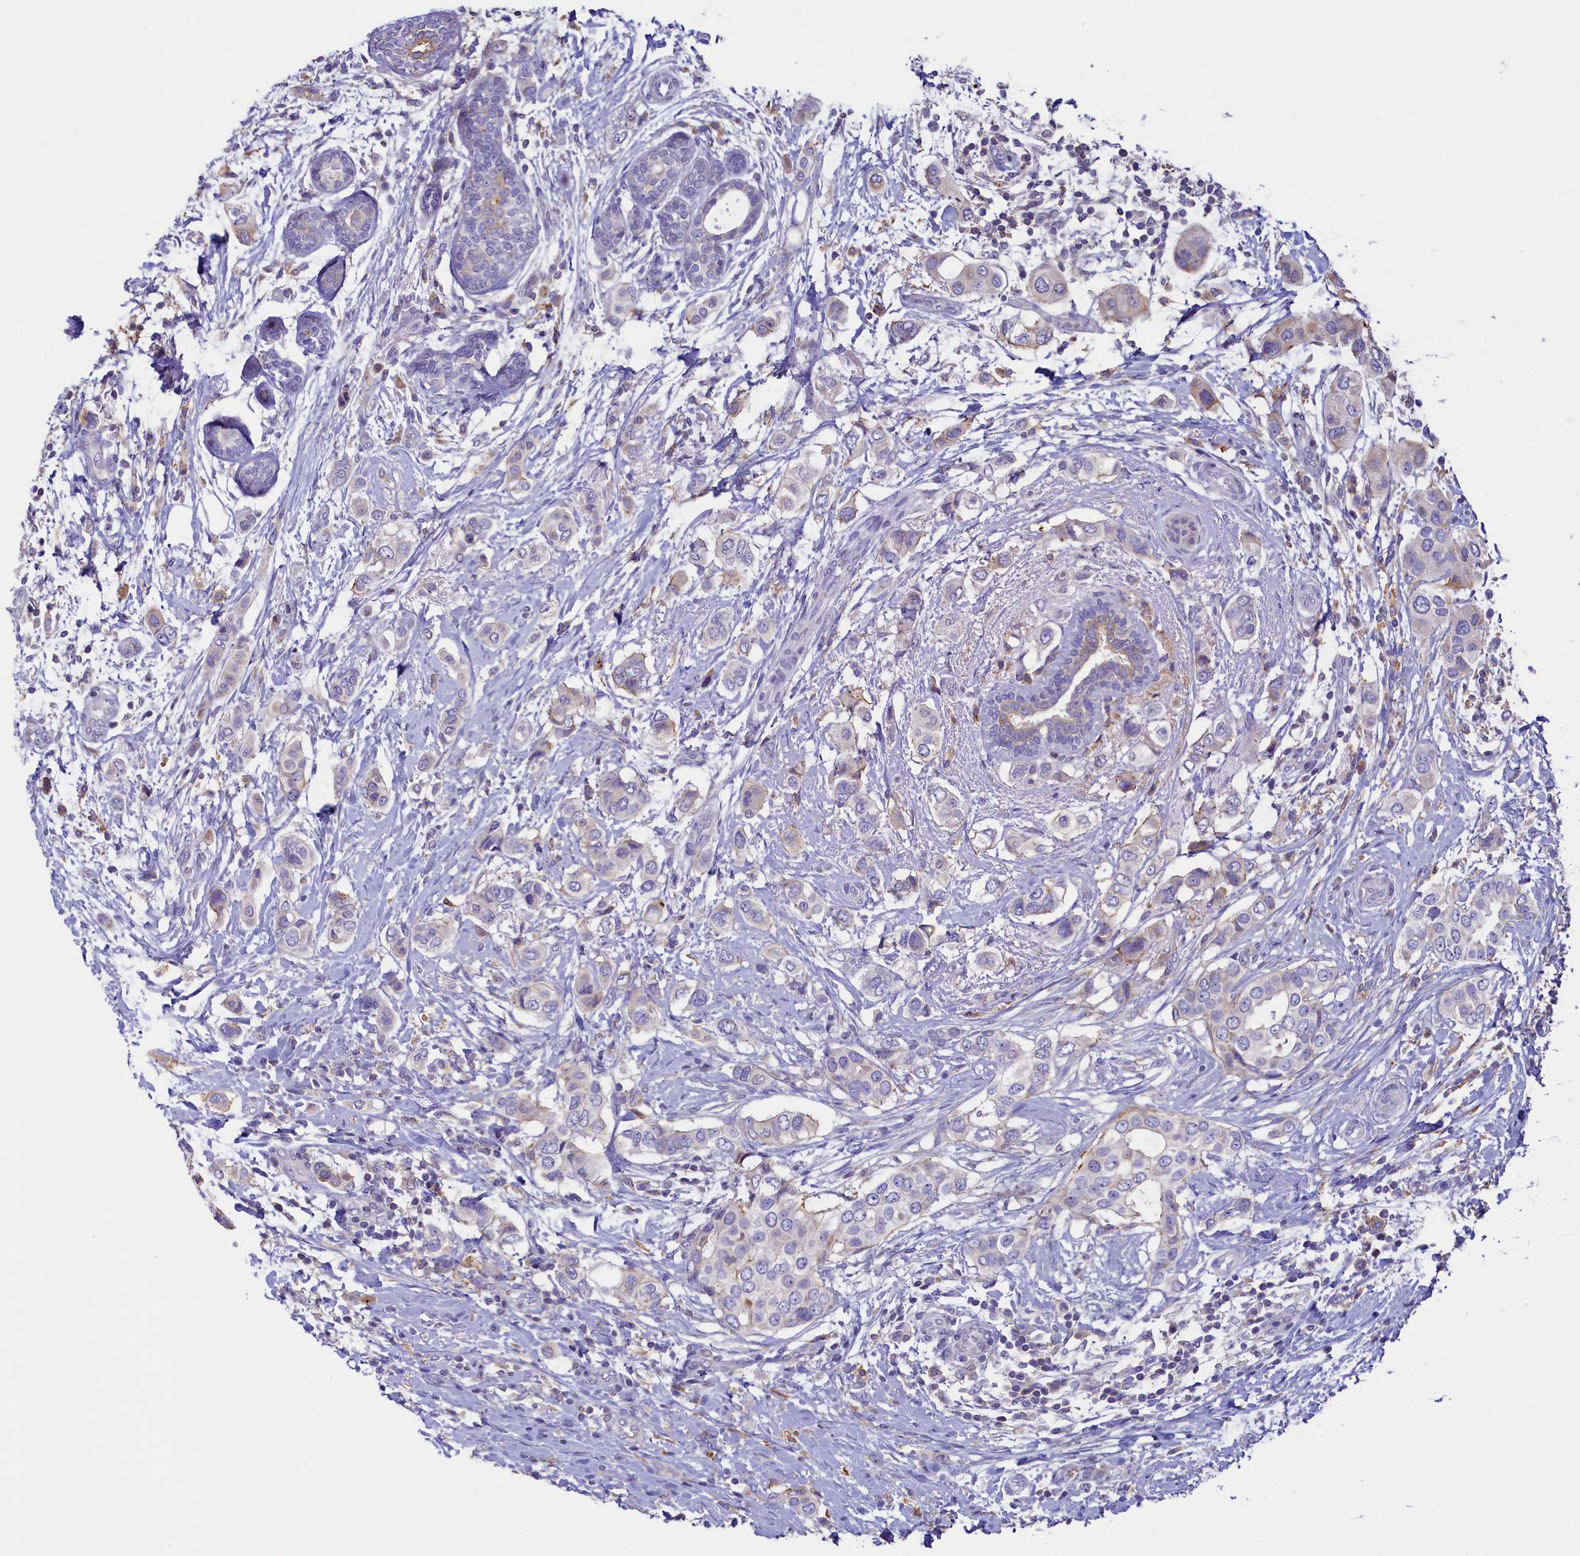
{"staining": {"intensity": "negative", "quantity": "none", "location": "none"}, "tissue": "breast cancer", "cell_type": "Tumor cells", "image_type": "cancer", "snomed": [{"axis": "morphology", "description": "Lobular carcinoma"}, {"axis": "topography", "description": "Breast"}], "caption": "Tumor cells show no significant positivity in breast cancer (lobular carcinoma).", "gene": "HPS6", "patient": {"sex": "female", "age": 51}}